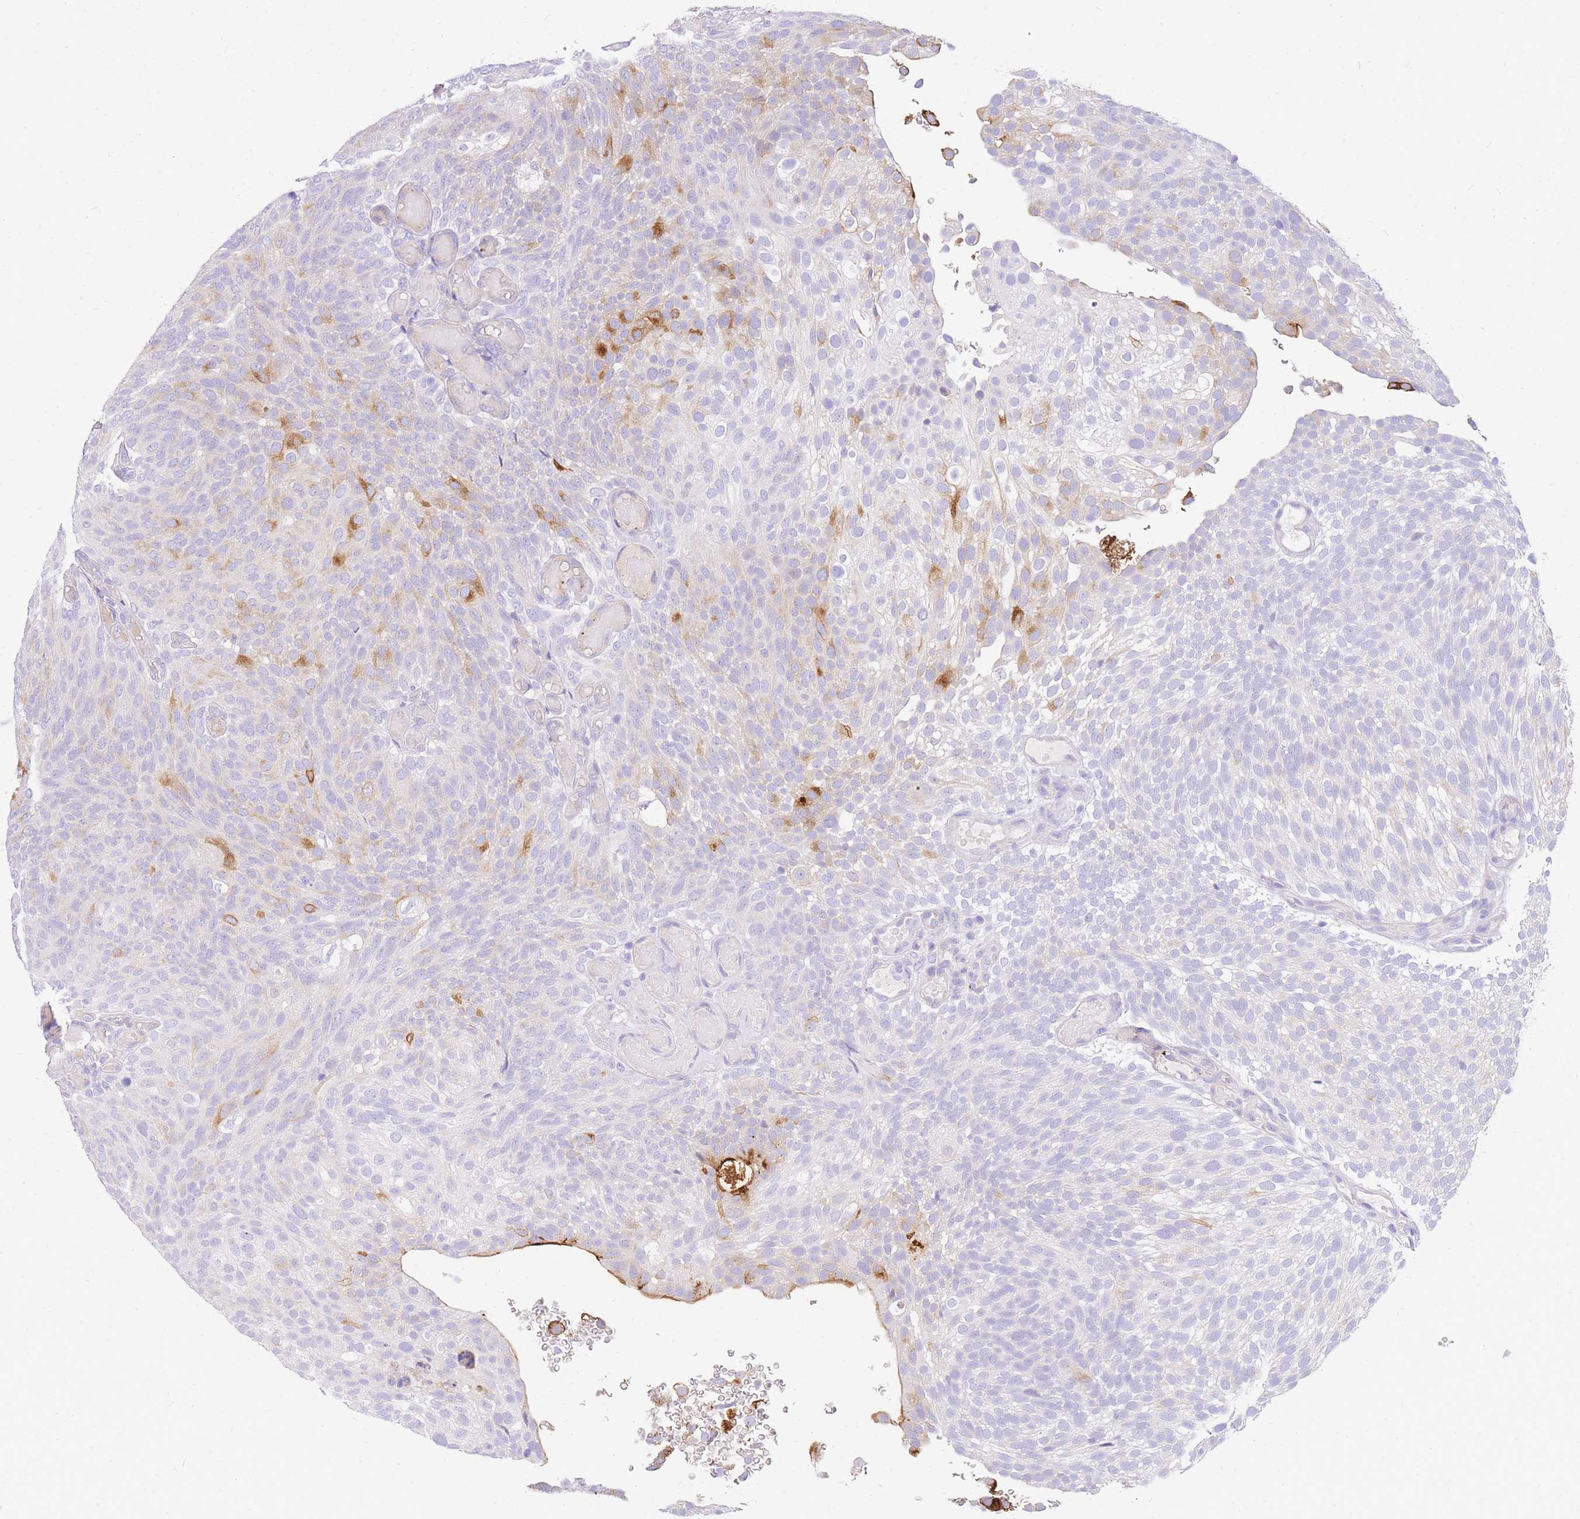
{"staining": {"intensity": "moderate", "quantity": "<25%", "location": "cytoplasmic/membranous"}, "tissue": "urothelial cancer", "cell_type": "Tumor cells", "image_type": "cancer", "snomed": [{"axis": "morphology", "description": "Urothelial carcinoma, Low grade"}, {"axis": "topography", "description": "Urinary bladder"}], "caption": "Tumor cells show low levels of moderate cytoplasmic/membranous positivity in approximately <25% of cells in low-grade urothelial carcinoma. (IHC, brightfield microscopy, high magnification).", "gene": "UPK1A", "patient": {"sex": "male", "age": 78}}